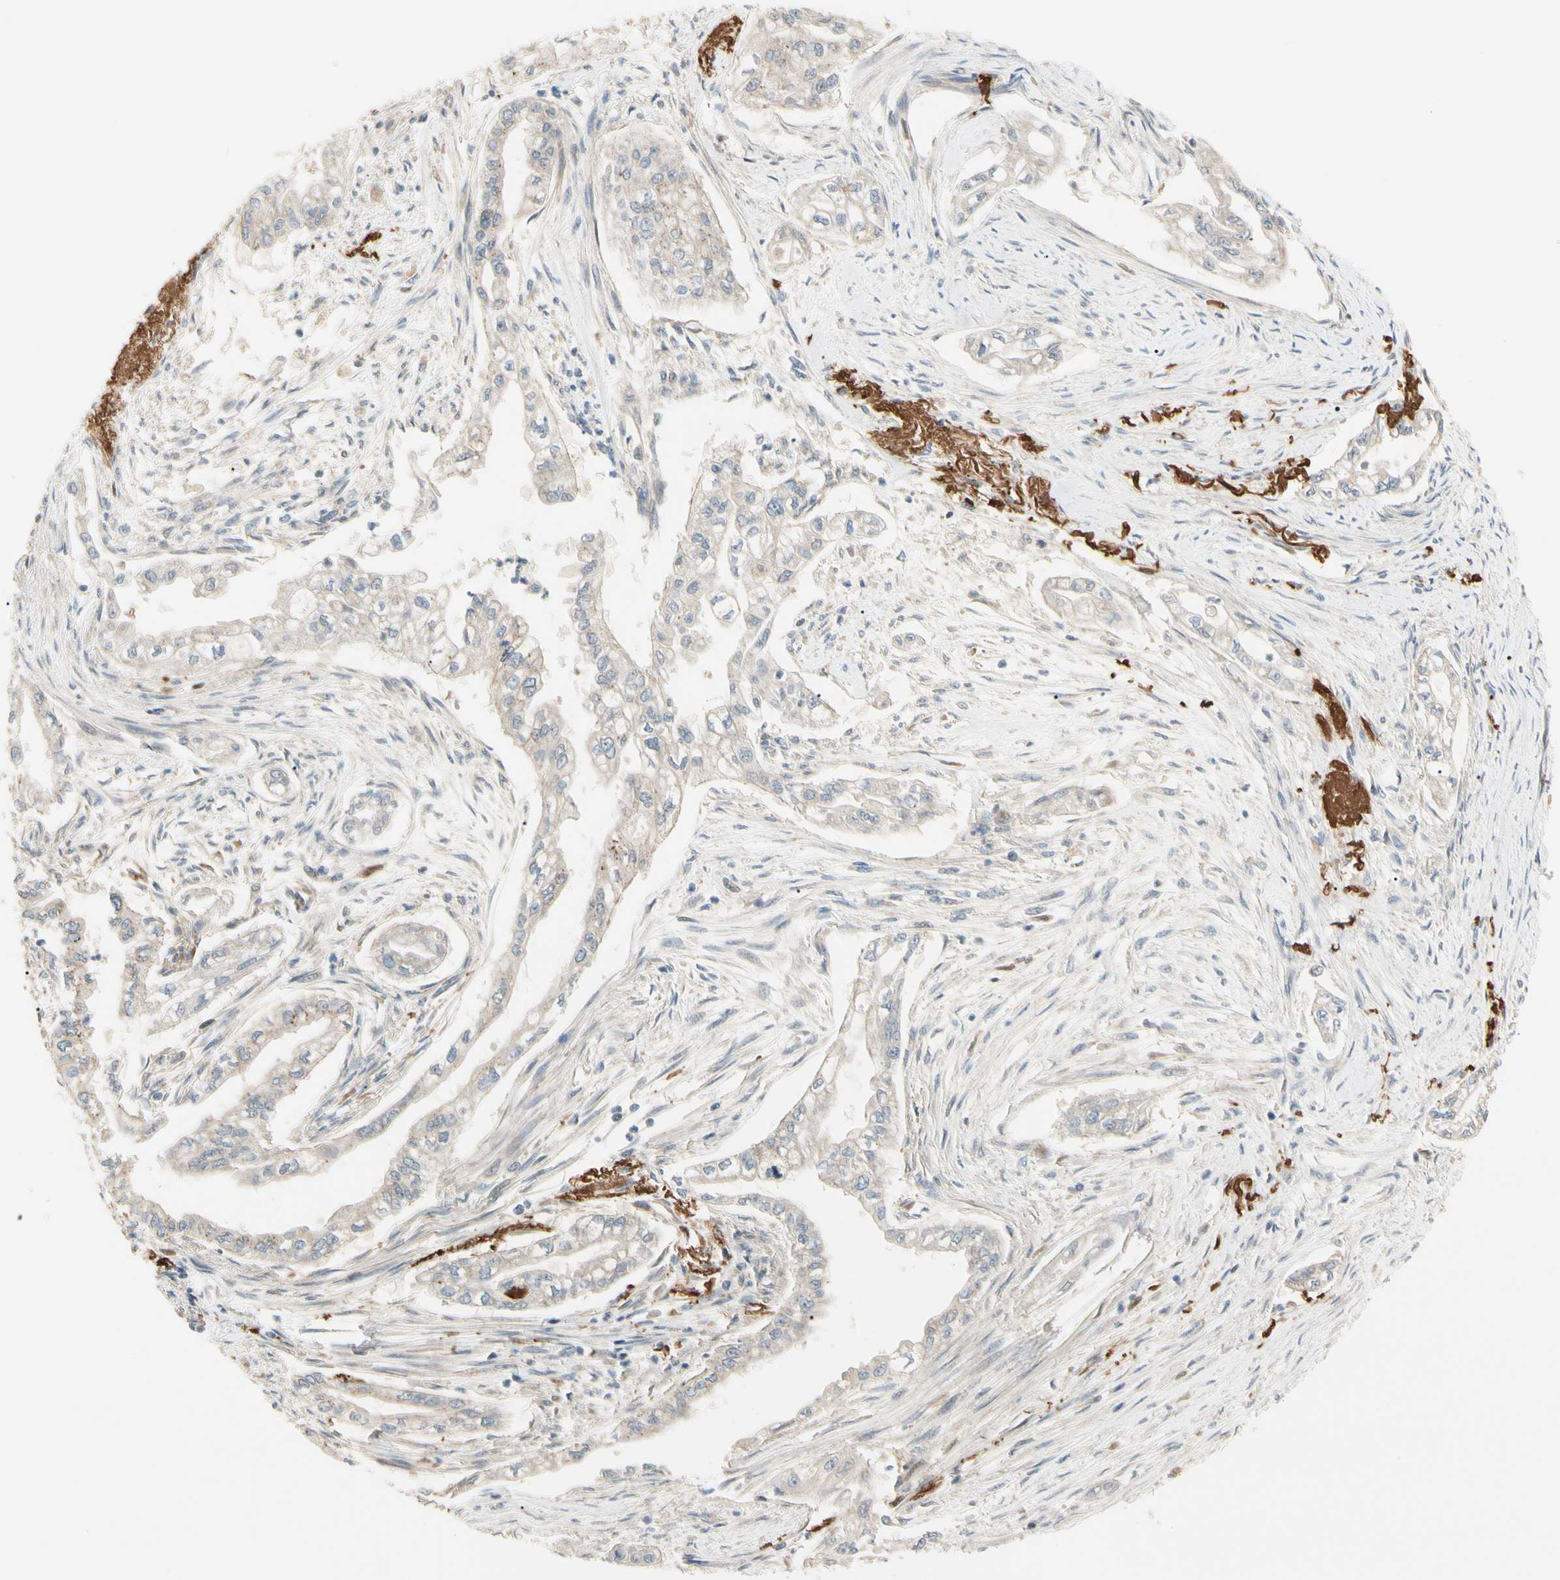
{"staining": {"intensity": "weak", "quantity": ">75%", "location": "cytoplasmic/membranous"}, "tissue": "pancreatic cancer", "cell_type": "Tumor cells", "image_type": "cancer", "snomed": [{"axis": "morphology", "description": "Normal tissue, NOS"}, {"axis": "topography", "description": "Pancreas"}], "caption": "A brown stain highlights weak cytoplasmic/membranous expression of a protein in human pancreatic cancer tumor cells.", "gene": "F2R", "patient": {"sex": "male", "age": 42}}